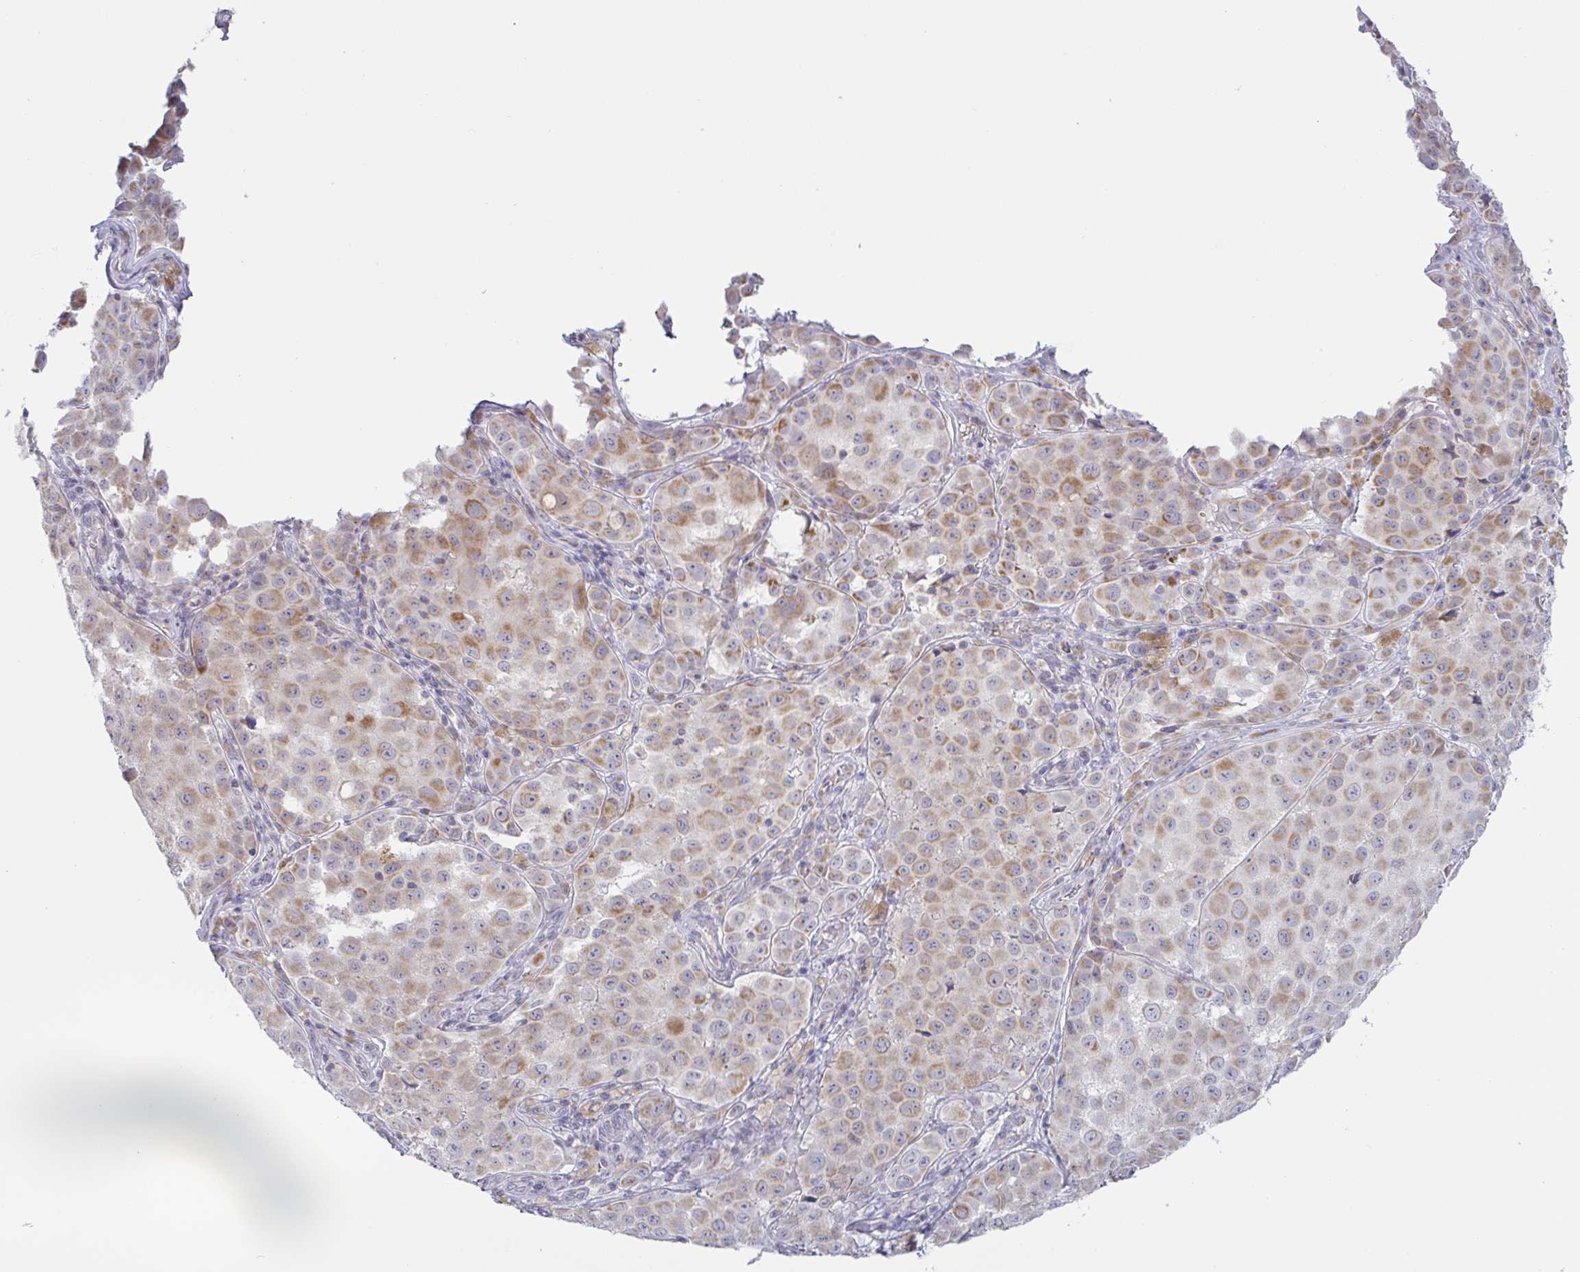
{"staining": {"intensity": "moderate", "quantity": ">75%", "location": "cytoplasmic/membranous"}, "tissue": "melanoma", "cell_type": "Tumor cells", "image_type": "cancer", "snomed": [{"axis": "morphology", "description": "Malignant melanoma, NOS"}, {"axis": "topography", "description": "Skin"}], "caption": "Protein positivity by immunohistochemistry (IHC) exhibits moderate cytoplasmic/membranous positivity in approximately >75% of tumor cells in melanoma.", "gene": "PLCD4", "patient": {"sex": "male", "age": 64}}